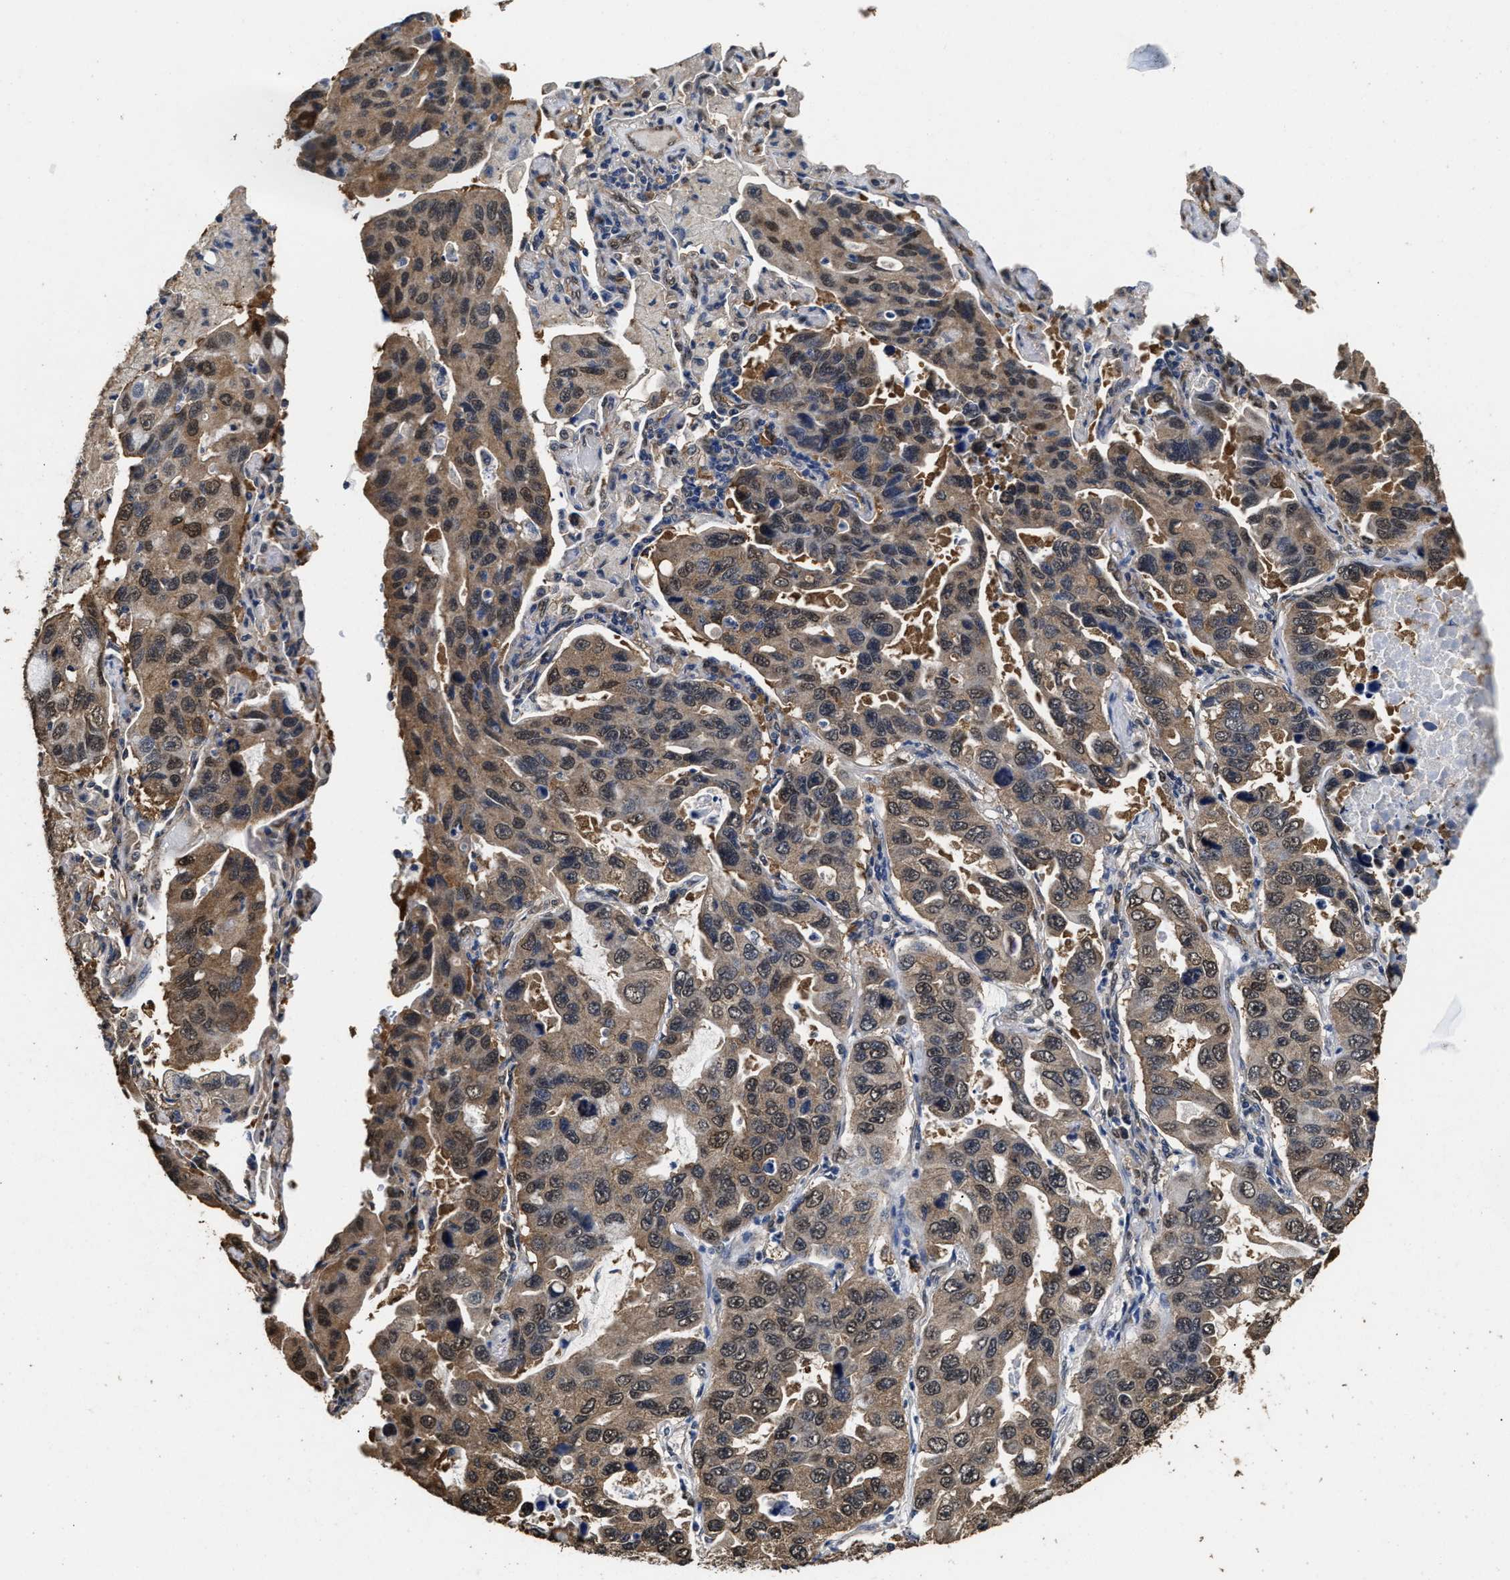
{"staining": {"intensity": "moderate", "quantity": ">75%", "location": "cytoplasmic/membranous,nuclear"}, "tissue": "lung cancer", "cell_type": "Tumor cells", "image_type": "cancer", "snomed": [{"axis": "morphology", "description": "Adenocarcinoma, NOS"}, {"axis": "topography", "description": "Lung"}], "caption": "Immunohistochemical staining of human adenocarcinoma (lung) exhibits moderate cytoplasmic/membranous and nuclear protein expression in approximately >75% of tumor cells.", "gene": "YWHAE", "patient": {"sex": "male", "age": 64}}